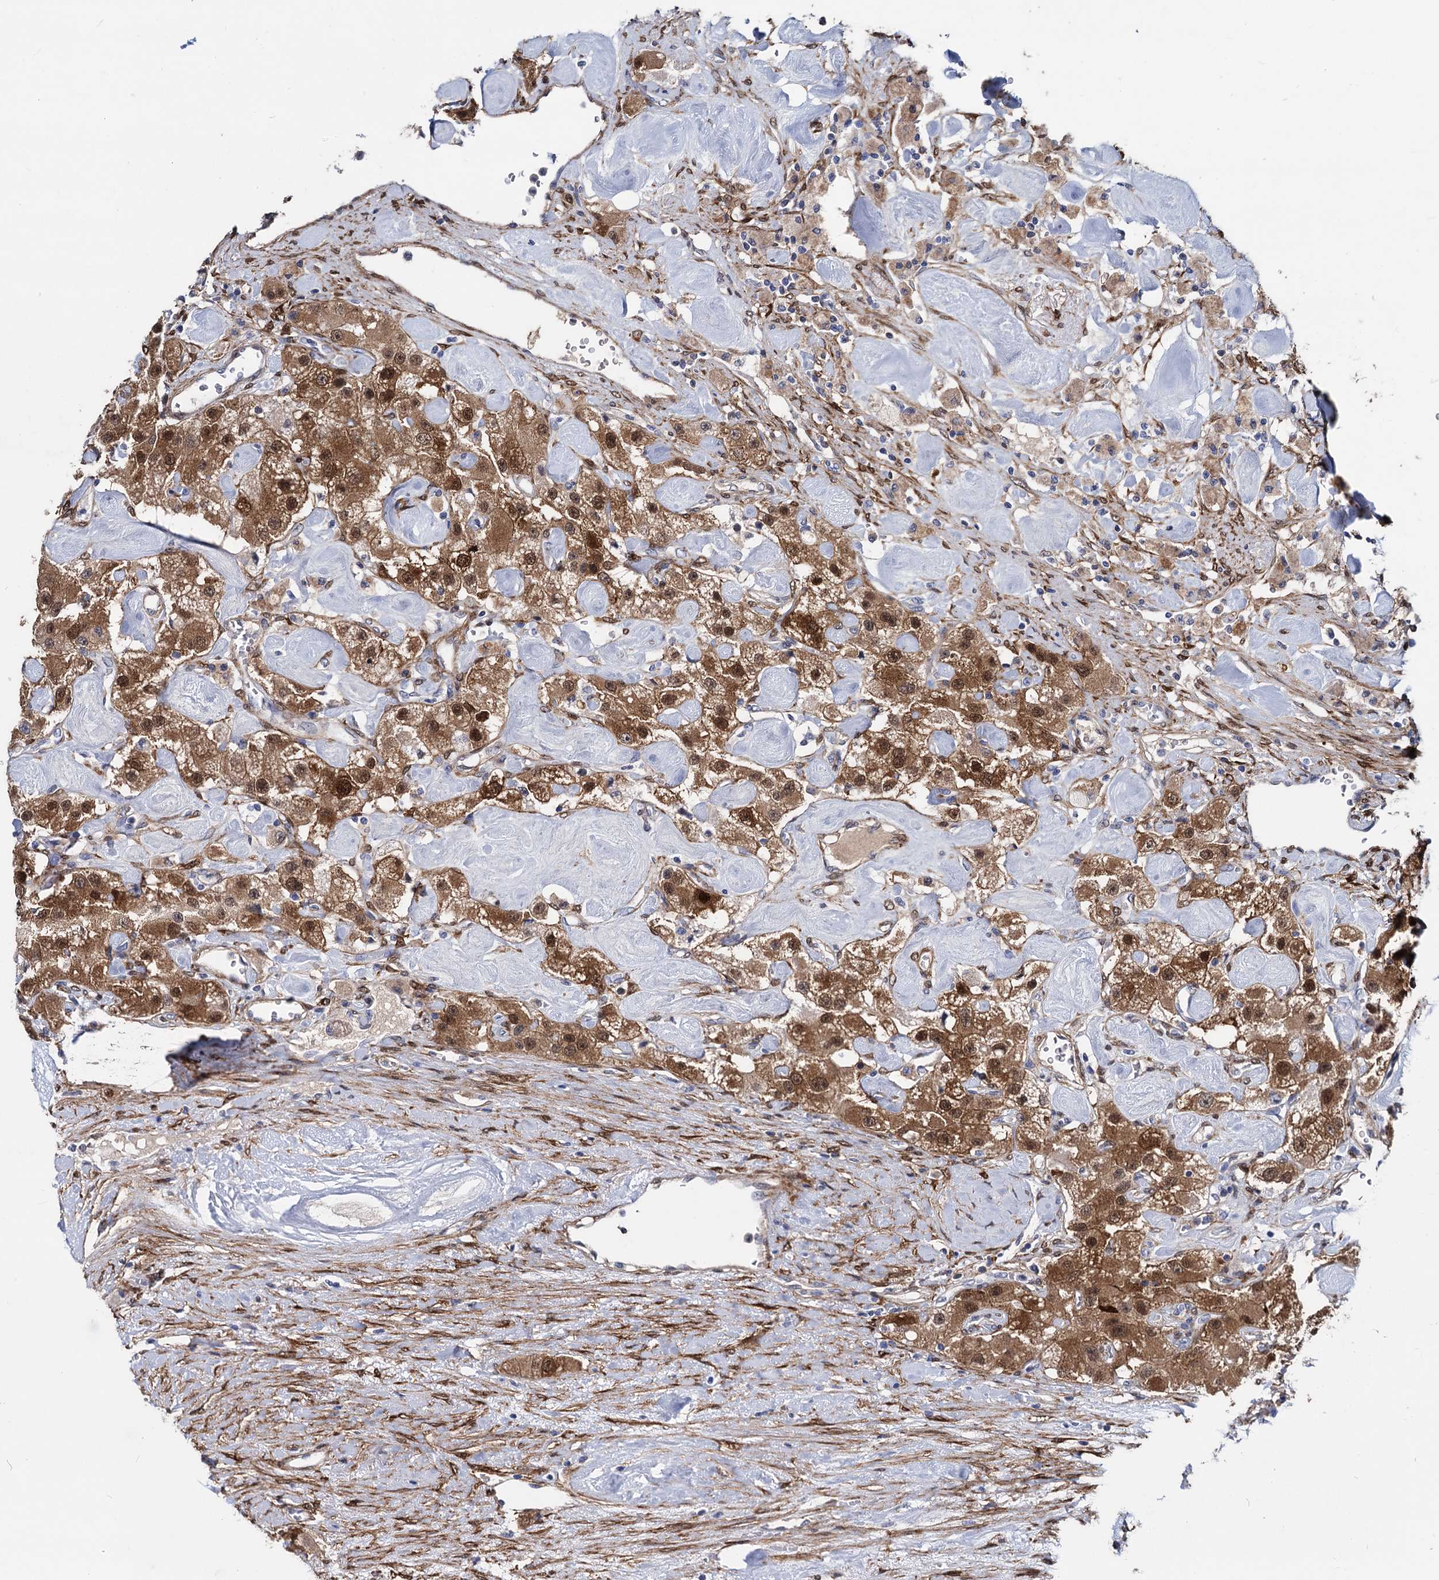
{"staining": {"intensity": "moderate", "quantity": ">75%", "location": "cytoplasmic/membranous,nuclear"}, "tissue": "carcinoid", "cell_type": "Tumor cells", "image_type": "cancer", "snomed": [{"axis": "morphology", "description": "Carcinoid, malignant, NOS"}, {"axis": "topography", "description": "Pancreas"}], "caption": "Human carcinoid stained with a brown dye reveals moderate cytoplasmic/membranous and nuclear positive positivity in approximately >75% of tumor cells.", "gene": "GSTM3", "patient": {"sex": "male", "age": 41}}